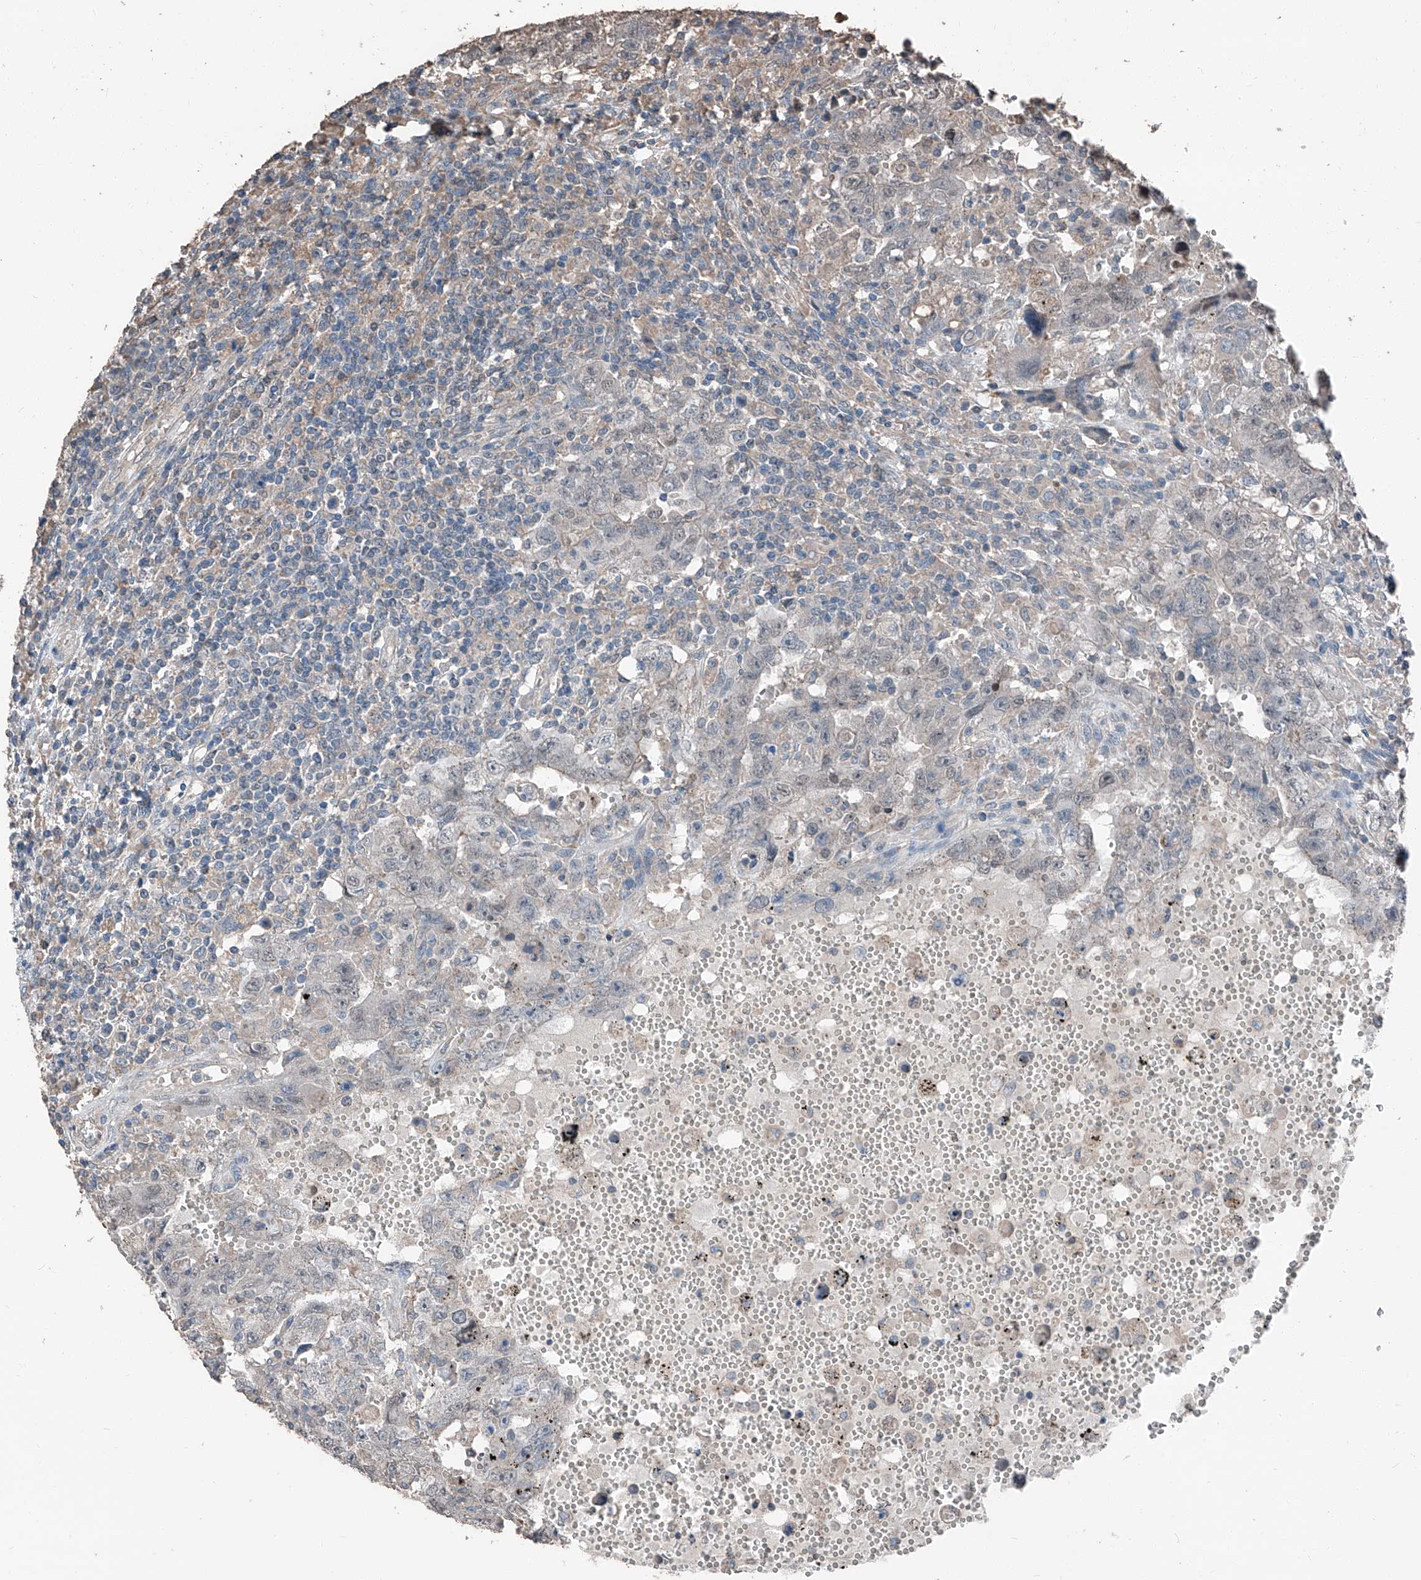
{"staining": {"intensity": "negative", "quantity": "none", "location": "none"}, "tissue": "testis cancer", "cell_type": "Tumor cells", "image_type": "cancer", "snomed": [{"axis": "morphology", "description": "Carcinoma, Embryonal, NOS"}, {"axis": "topography", "description": "Testis"}], "caption": "An immunohistochemistry image of testis cancer (embryonal carcinoma) is shown. There is no staining in tumor cells of testis cancer (embryonal carcinoma). (DAB IHC visualized using brightfield microscopy, high magnification).", "gene": "MAMLD1", "patient": {"sex": "male", "age": 26}}